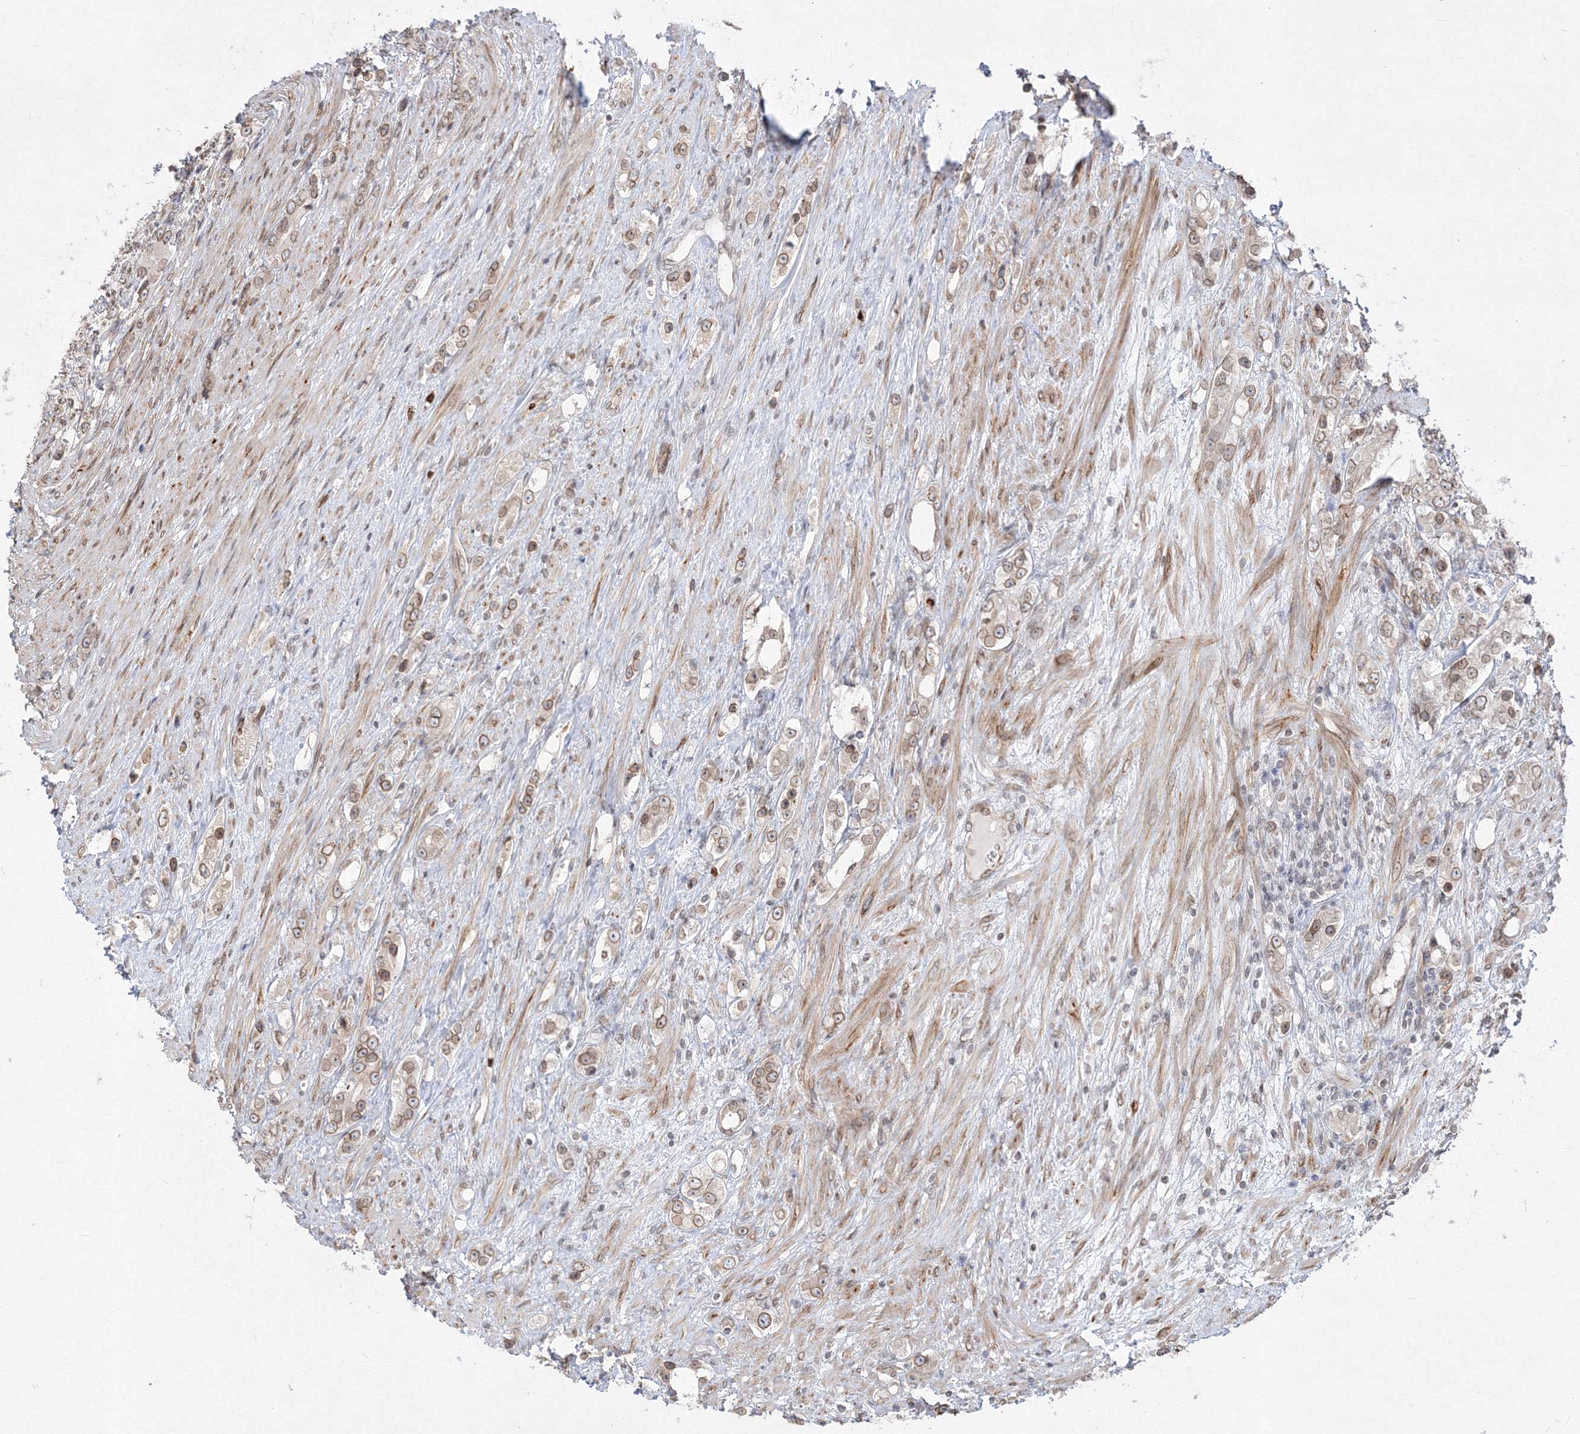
{"staining": {"intensity": "weak", "quantity": ">75%", "location": "cytoplasmic/membranous,nuclear"}, "tissue": "prostate cancer", "cell_type": "Tumor cells", "image_type": "cancer", "snomed": [{"axis": "morphology", "description": "Adenocarcinoma, High grade"}, {"axis": "topography", "description": "Prostate"}], "caption": "Human prostate high-grade adenocarcinoma stained with a brown dye exhibits weak cytoplasmic/membranous and nuclear positive expression in approximately >75% of tumor cells.", "gene": "DNAJB2", "patient": {"sex": "male", "age": 63}}